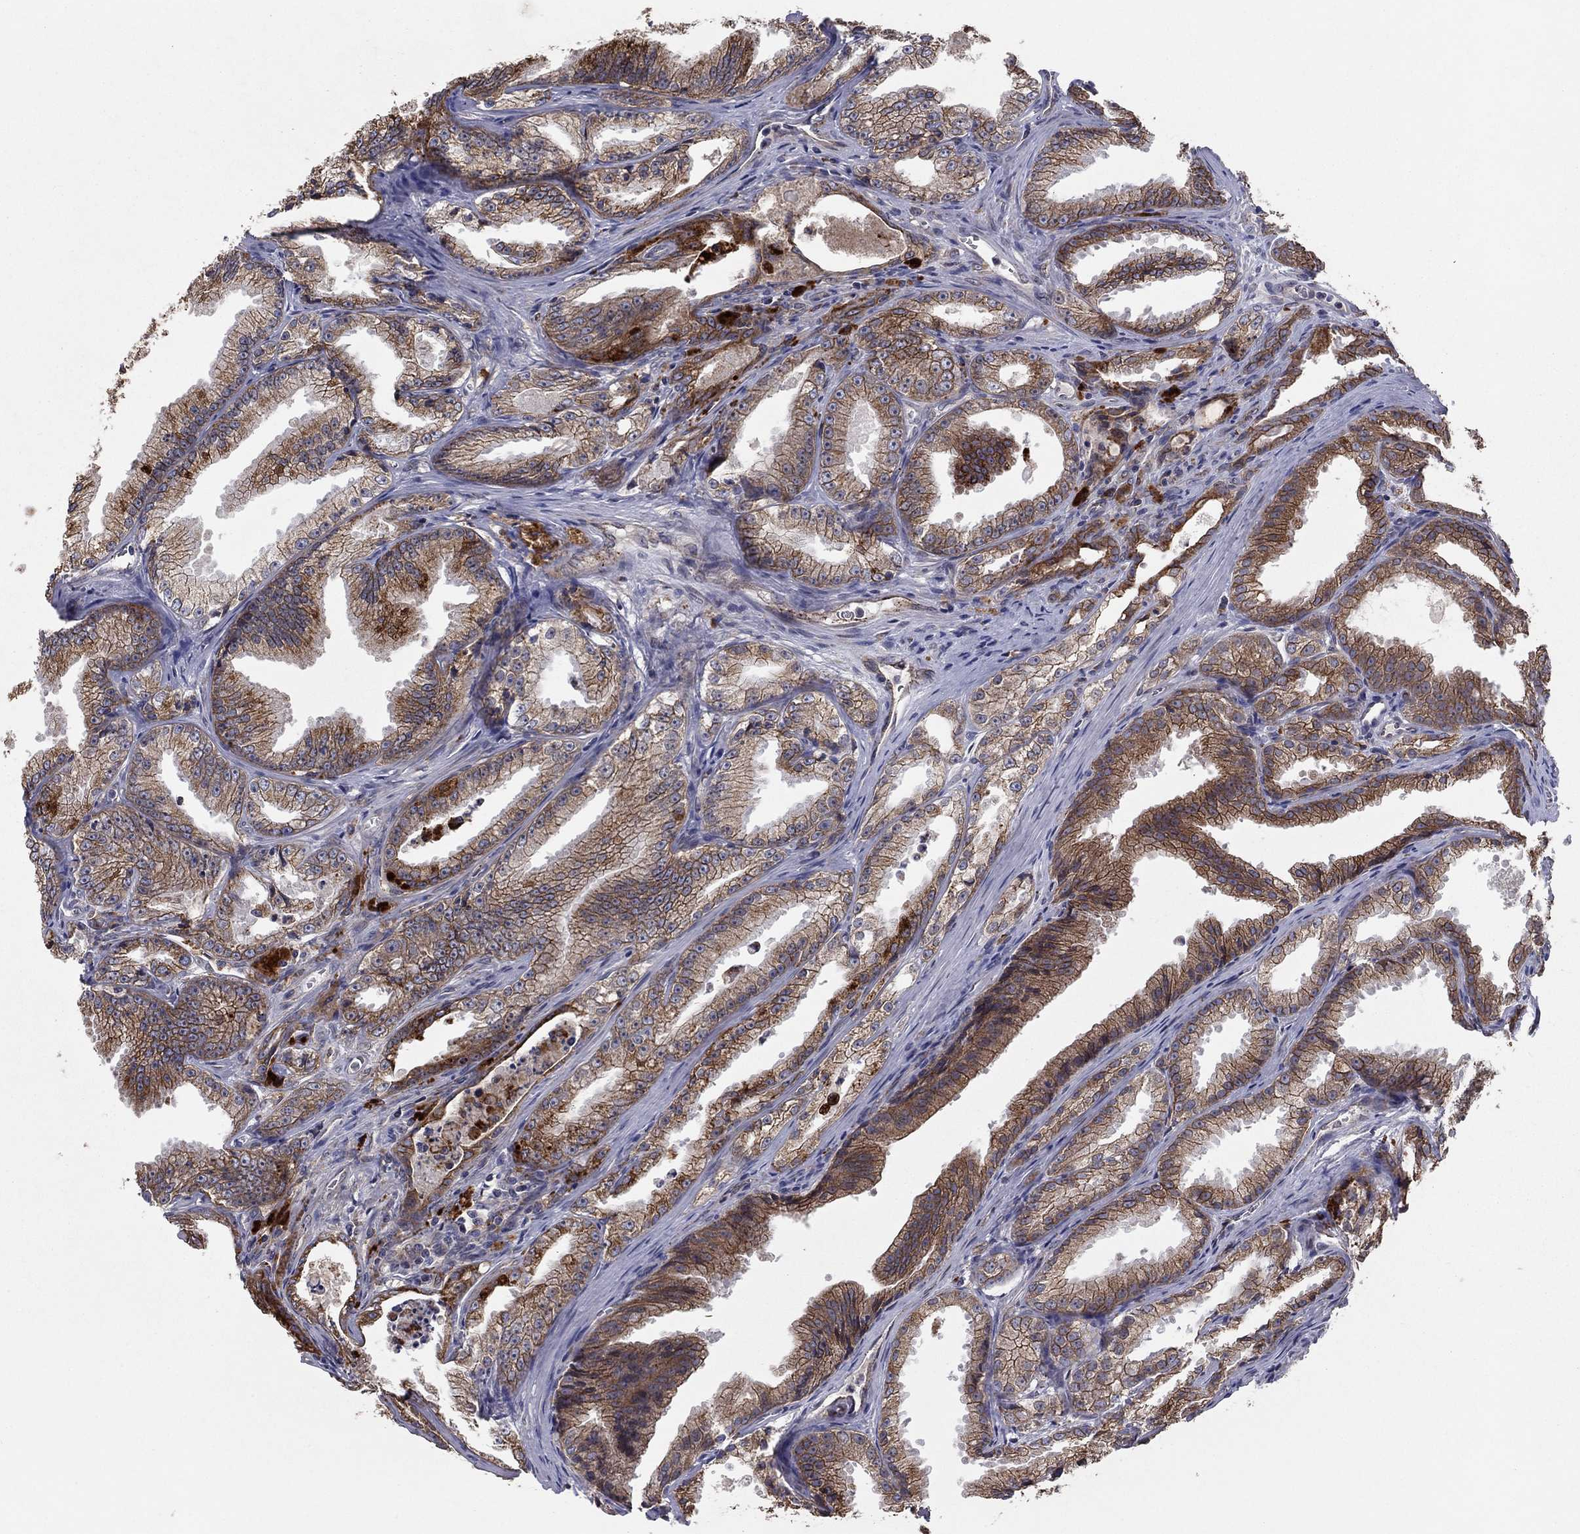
{"staining": {"intensity": "strong", "quantity": ">75%", "location": "cytoplasmic/membranous"}, "tissue": "prostate cancer", "cell_type": "Tumor cells", "image_type": "cancer", "snomed": [{"axis": "morphology", "description": "Adenocarcinoma, NOS"}, {"axis": "morphology", "description": "Adenocarcinoma, High grade"}, {"axis": "topography", "description": "Prostate"}], "caption": "Prostate cancer (high-grade adenocarcinoma) stained for a protein exhibits strong cytoplasmic/membranous positivity in tumor cells.", "gene": "YIF1A", "patient": {"sex": "male", "age": 70}}